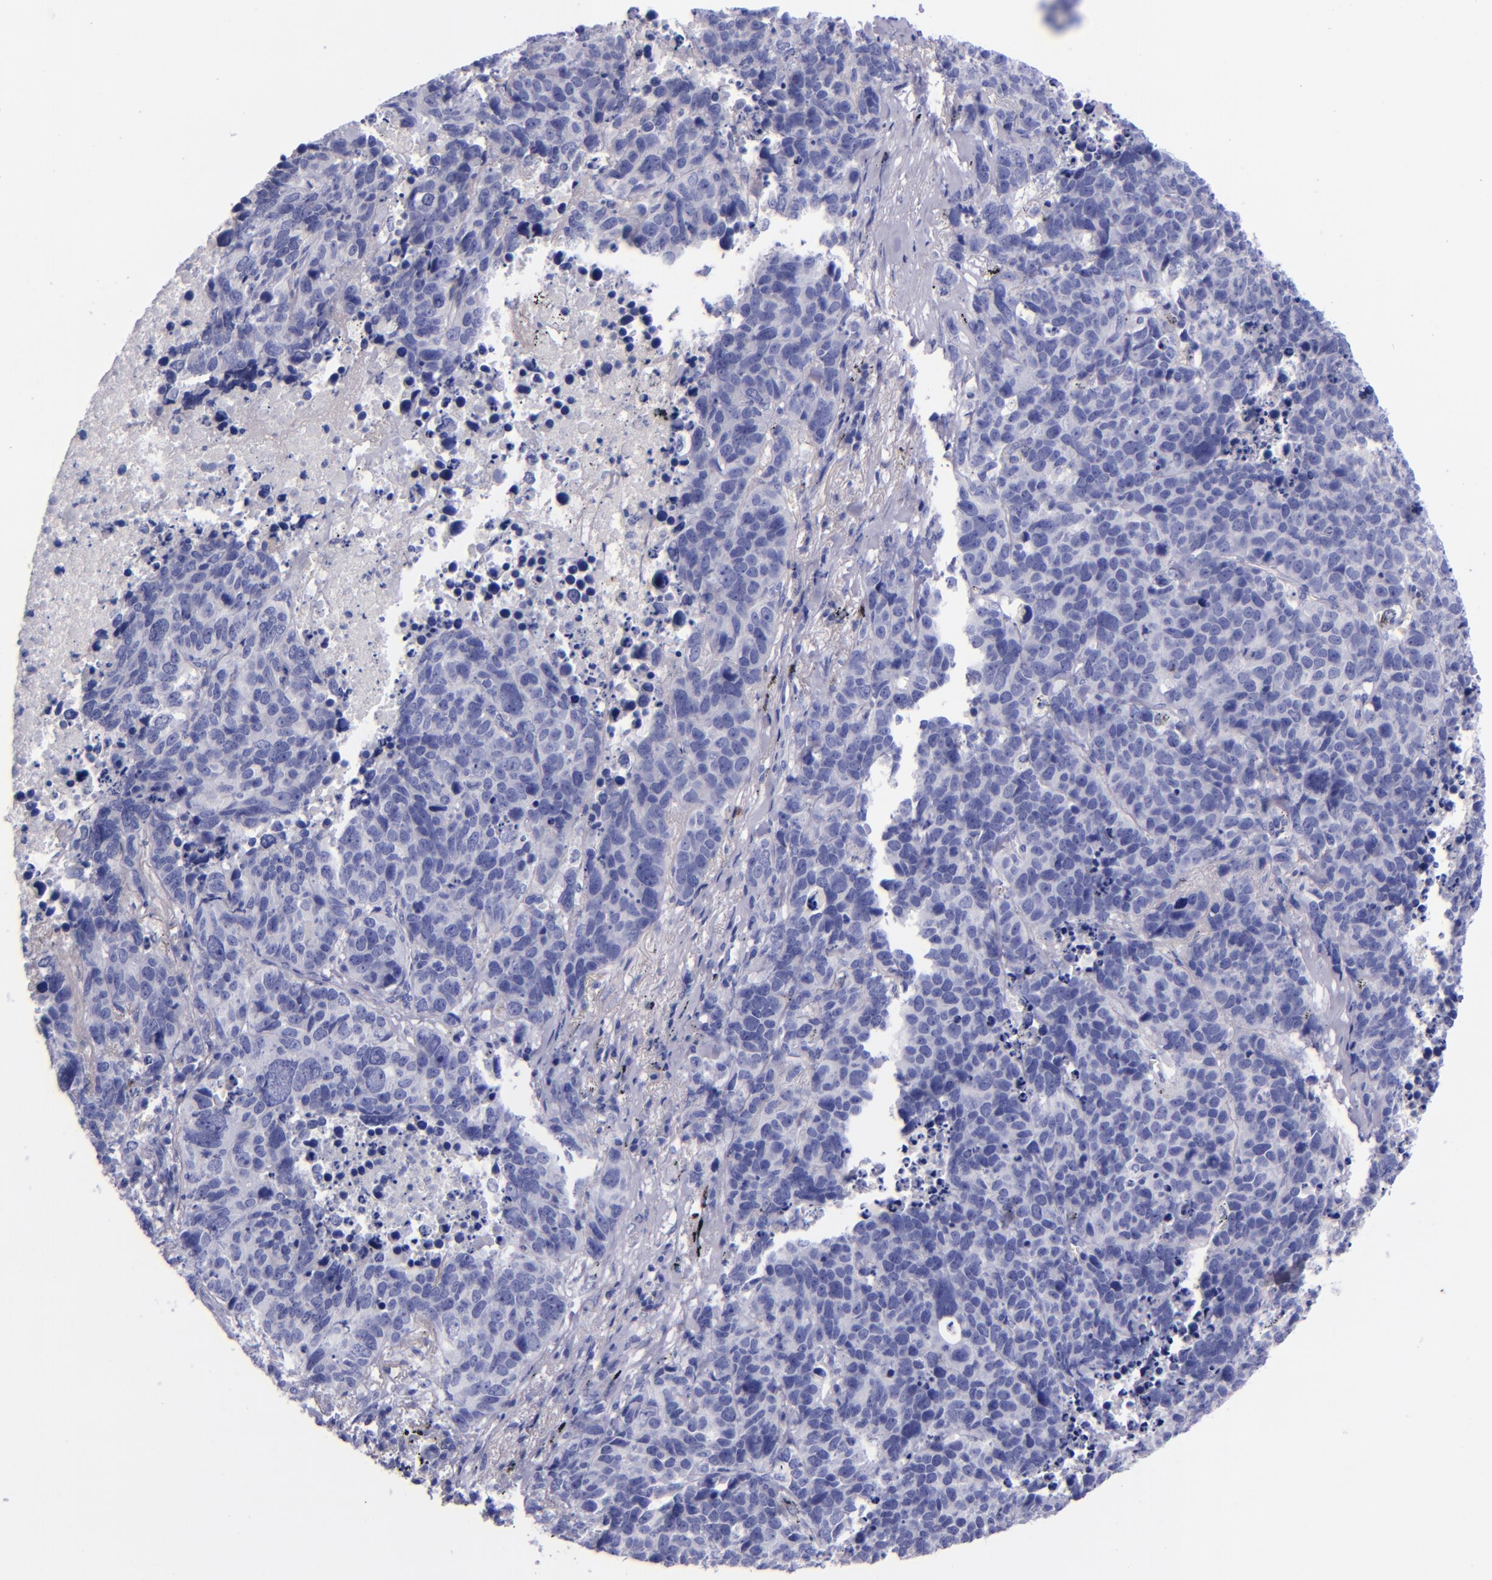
{"staining": {"intensity": "negative", "quantity": "none", "location": "none"}, "tissue": "lung cancer", "cell_type": "Tumor cells", "image_type": "cancer", "snomed": [{"axis": "morphology", "description": "Carcinoid, malignant, NOS"}, {"axis": "topography", "description": "Lung"}], "caption": "Lung cancer (carcinoid (malignant)) was stained to show a protein in brown. There is no significant positivity in tumor cells.", "gene": "LAG3", "patient": {"sex": "male", "age": 60}}